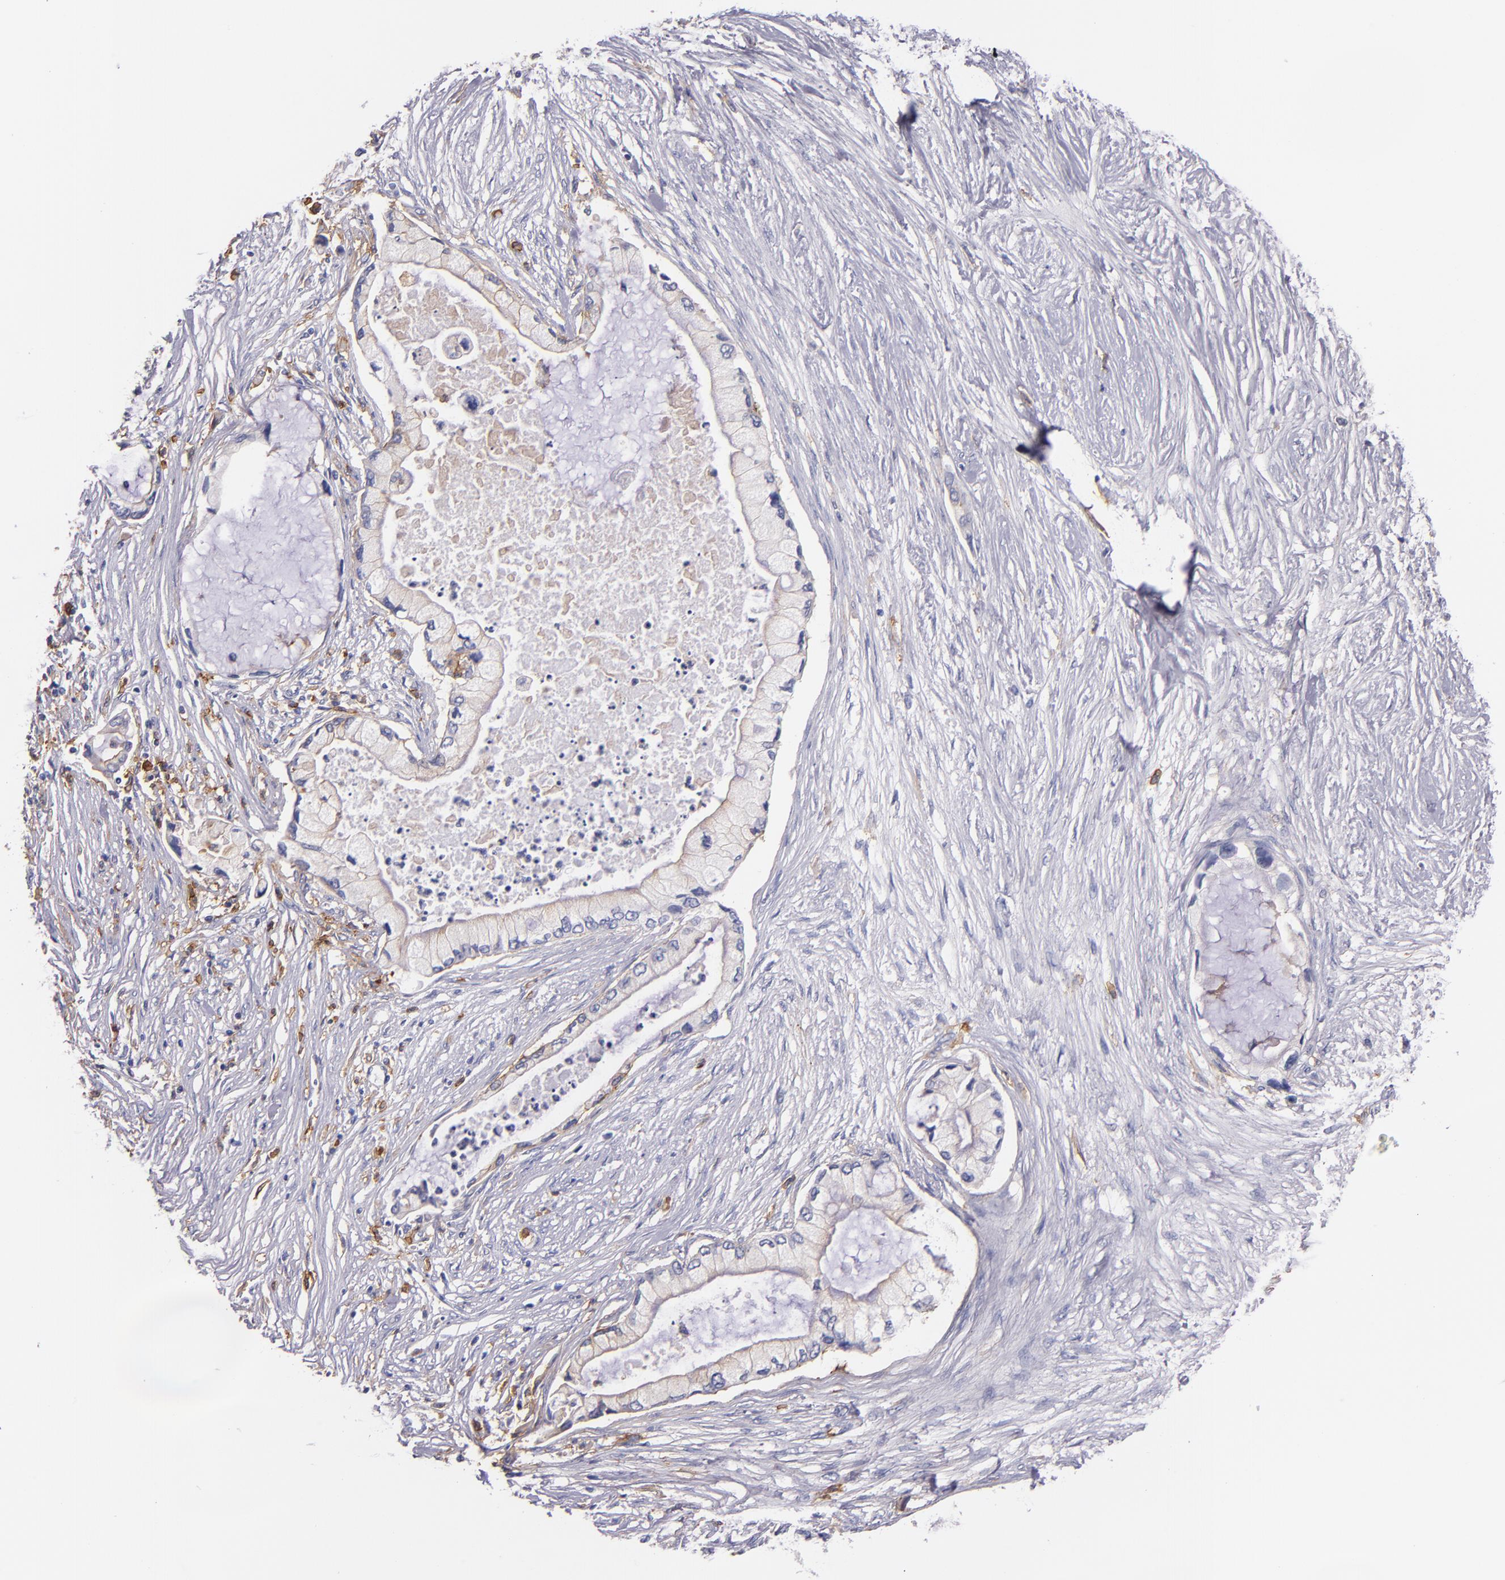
{"staining": {"intensity": "negative", "quantity": "none", "location": "none"}, "tissue": "pancreatic cancer", "cell_type": "Tumor cells", "image_type": "cancer", "snomed": [{"axis": "morphology", "description": "Adenocarcinoma, NOS"}, {"axis": "topography", "description": "Pancreas"}], "caption": "This is a image of immunohistochemistry (IHC) staining of pancreatic cancer, which shows no positivity in tumor cells.", "gene": "C5AR1", "patient": {"sex": "female", "age": 59}}